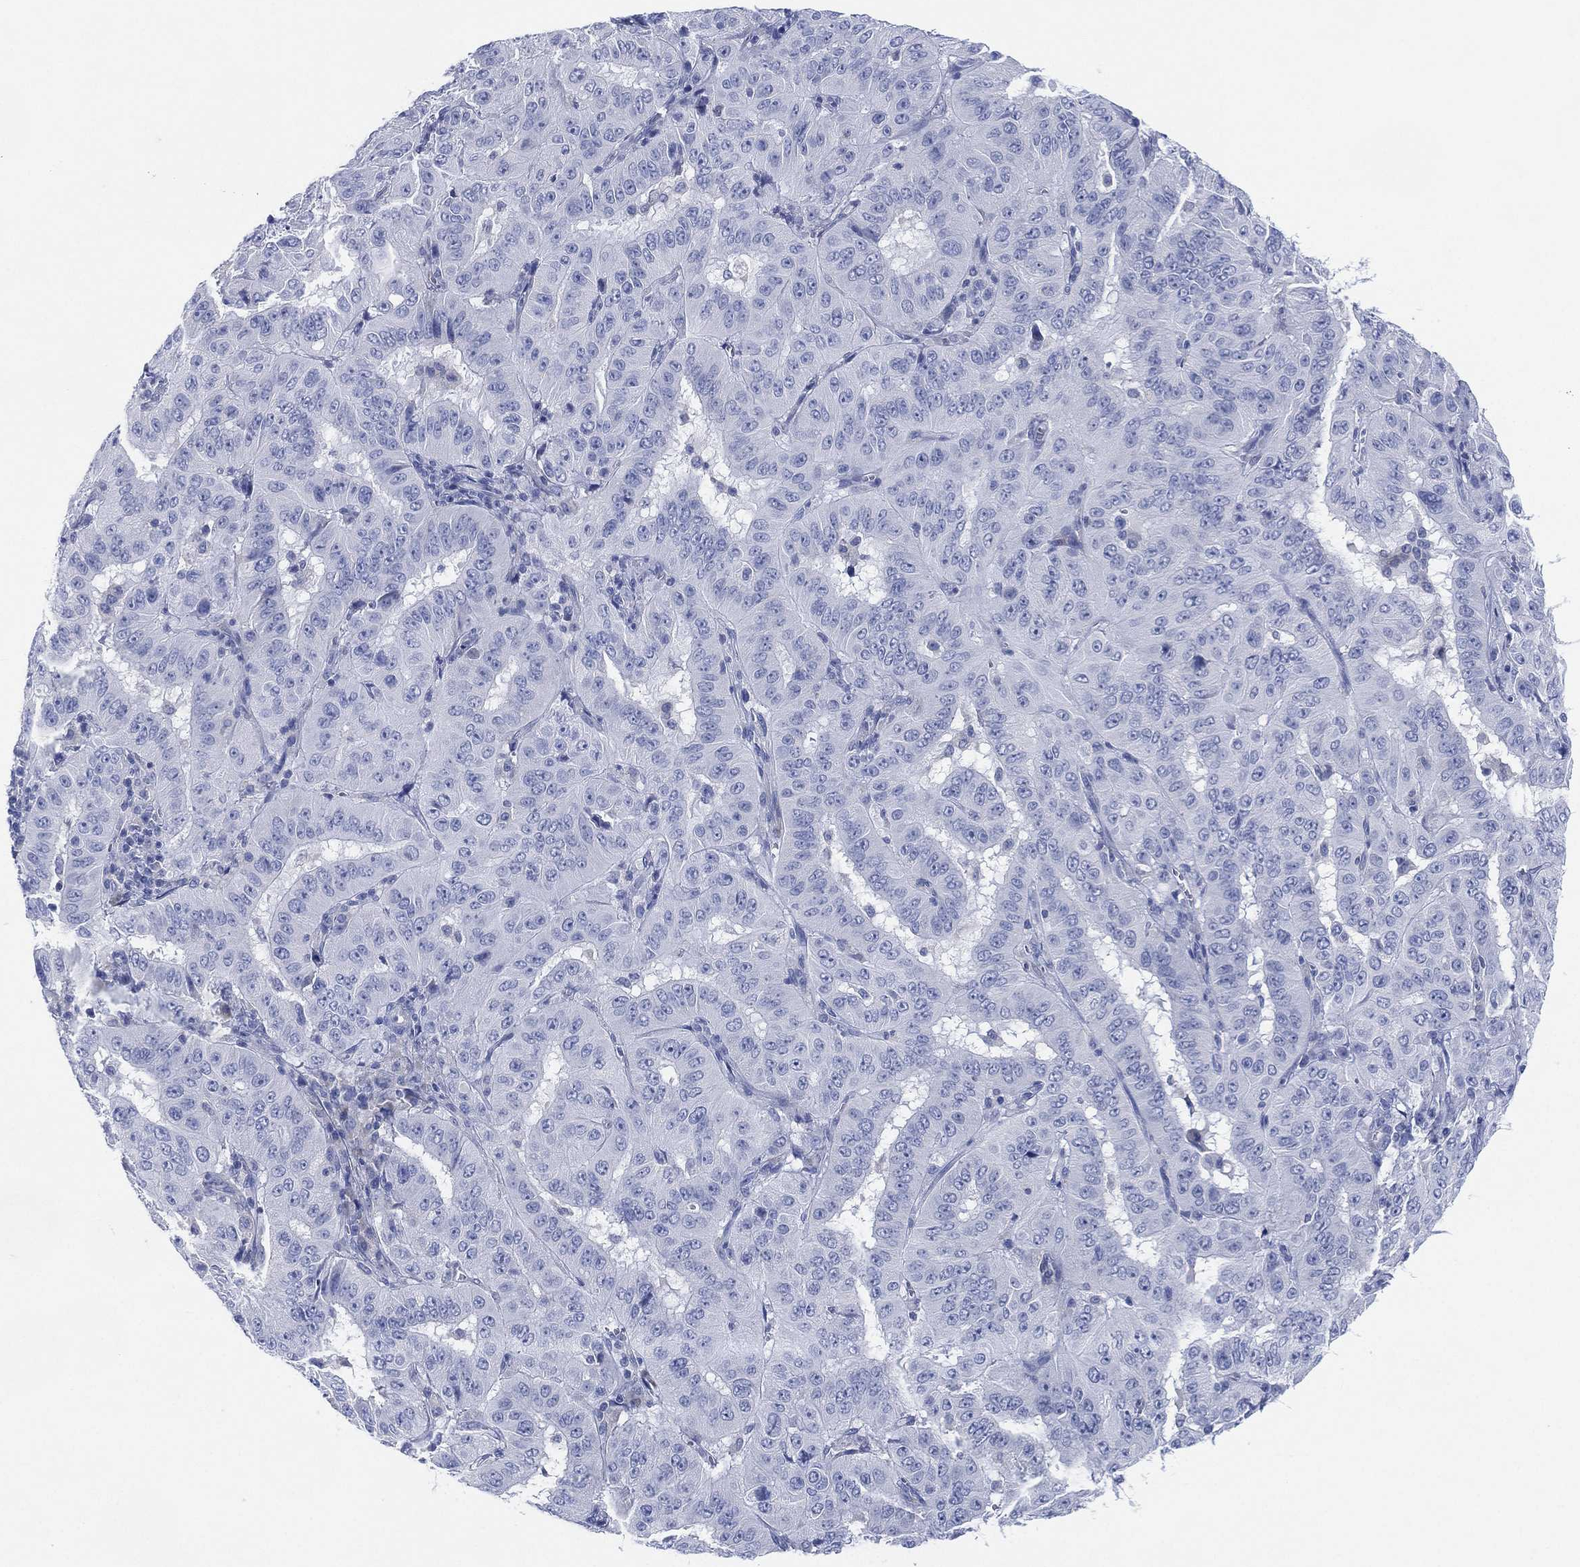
{"staining": {"intensity": "negative", "quantity": "none", "location": "none"}, "tissue": "pancreatic cancer", "cell_type": "Tumor cells", "image_type": "cancer", "snomed": [{"axis": "morphology", "description": "Adenocarcinoma, NOS"}, {"axis": "topography", "description": "Pancreas"}], "caption": "This is an immunohistochemistry micrograph of adenocarcinoma (pancreatic). There is no expression in tumor cells.", "gene": "ADAD2", "patient": {"sex": "male", "age": 63}}